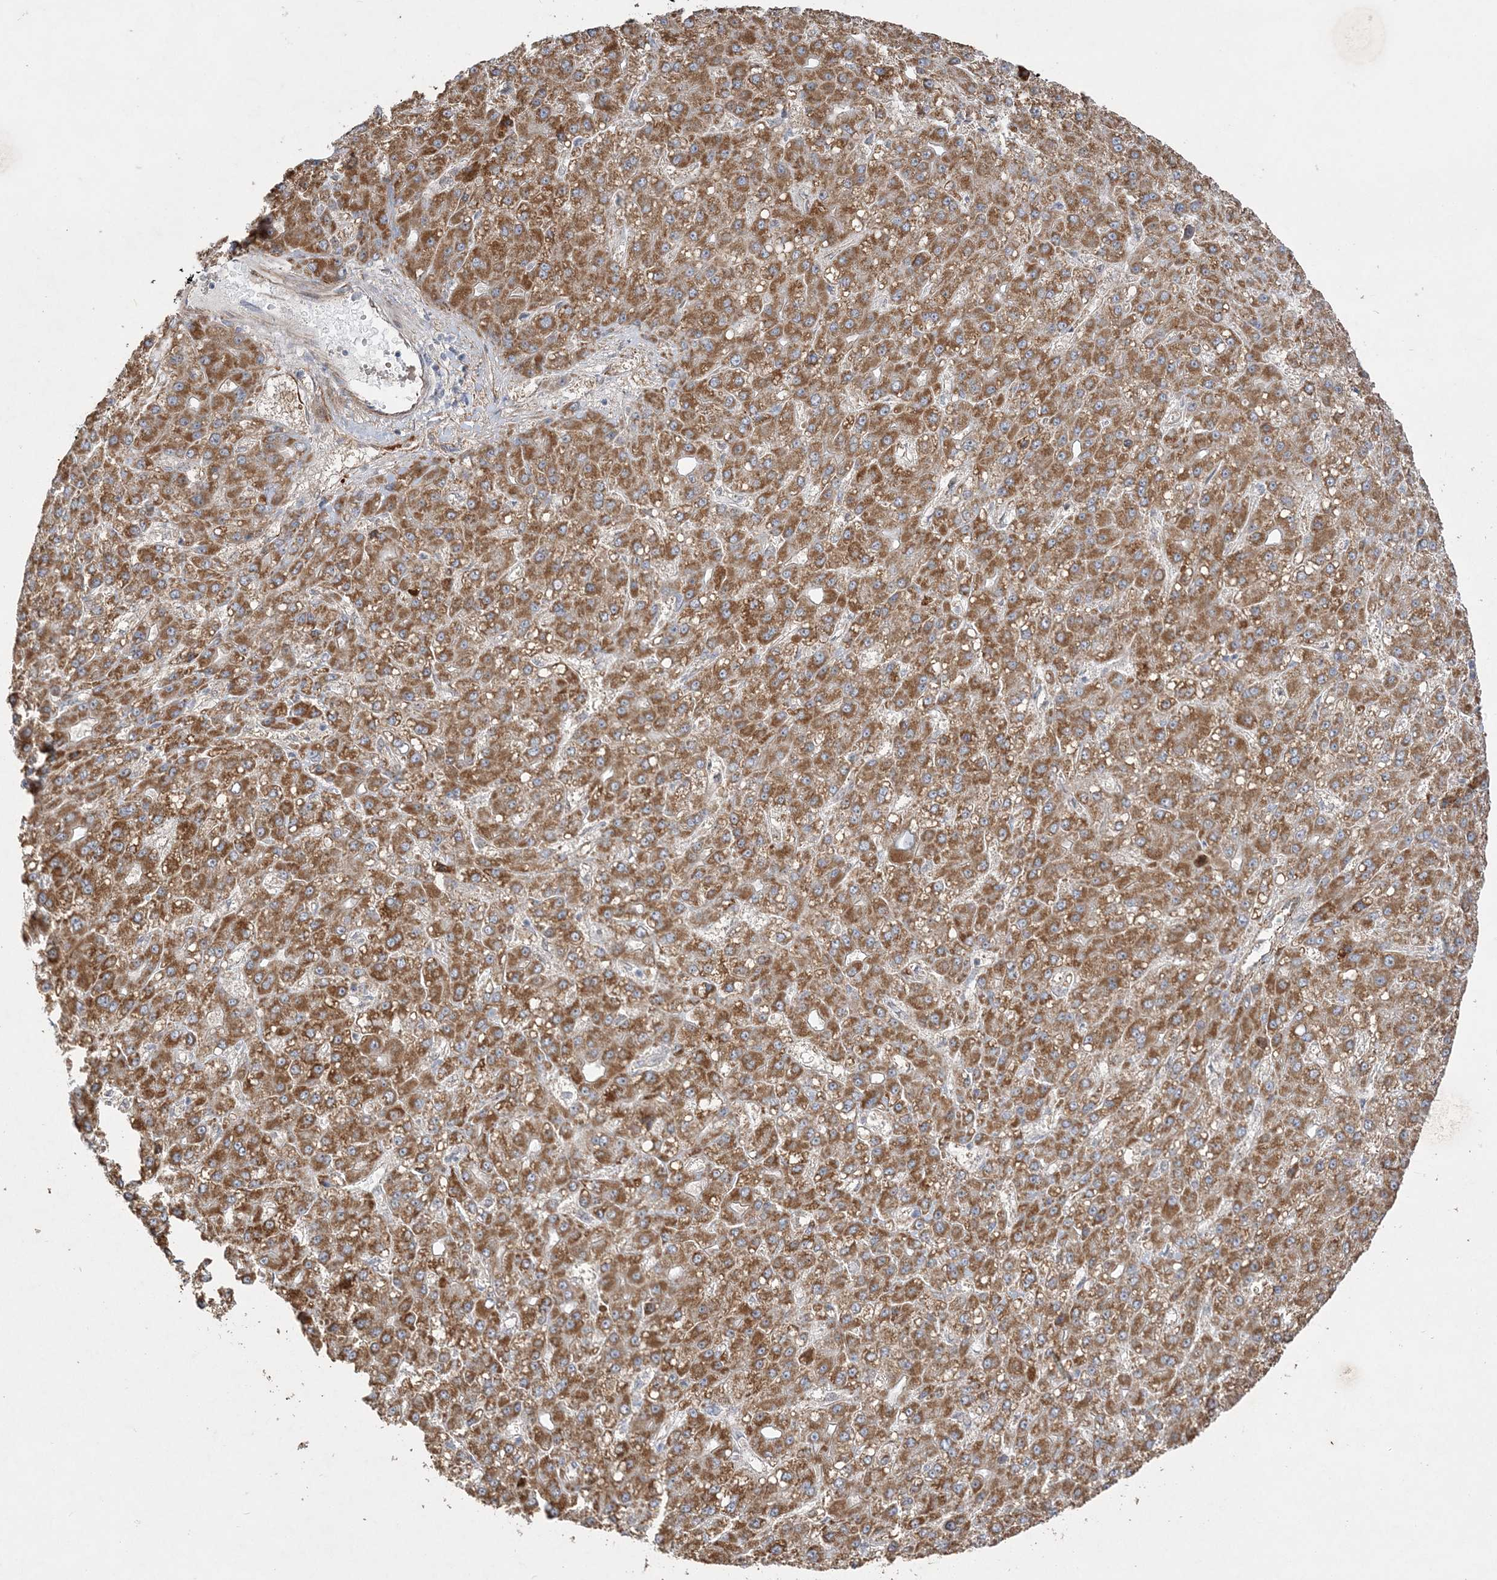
{"staining": {"intensity": "strong", "quantity": ">75%", "location": "cytoplasmic/membranous"}, "tissue": "liver cancer", "cell_type": "Tumor cells", "image_type": "cancer", "snomed": [{"axis": "morphology", "description": "Carcinoma, Hepatocellular, NOS"}, {"axis": "topography", "description": "Liver"}], "caption": "Liver cancer (hepatocellular carcinoma) stained with a protein marker shows strong staining in tumor cells.", "gene": "INPP1", "patient": {"sex": "male", "age": 67}}